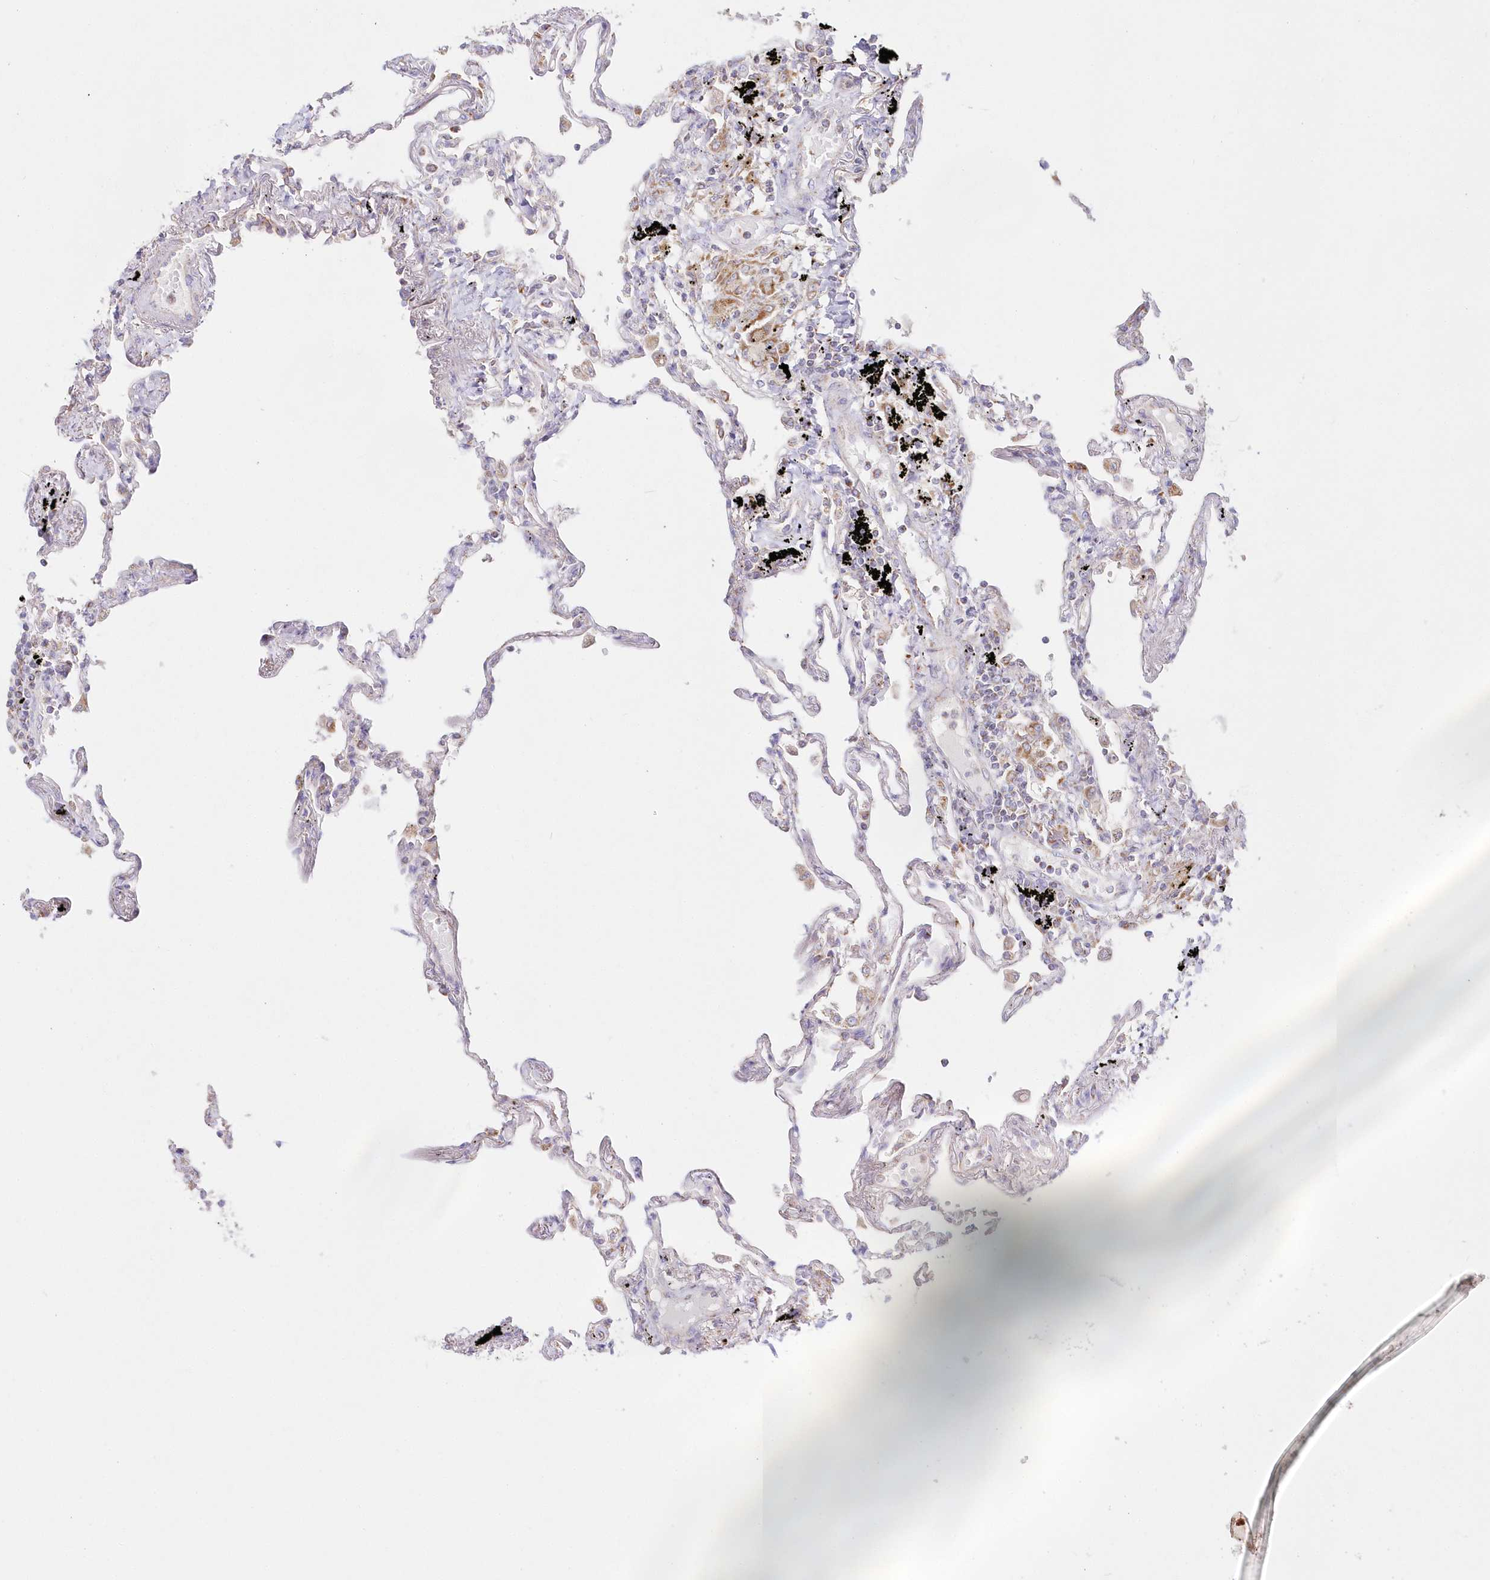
{"staining": {"intensity": "negative", "quantity": "none", "location": "none"}, "tissue": "lung", "cell_type": "Alveolar cells", "image_type": "normal", "snomed": [{"axis": "morphology", "description": "Normal tissue, NOS"}, {"axis": "topography", "description": "Lung"}], "caption": "Immunohistochemical staining of benign lung demonstrates no significant positivity in alveolar cells.", "gene": "DNA2", "patient": {"sex": "female", "age": 67}}